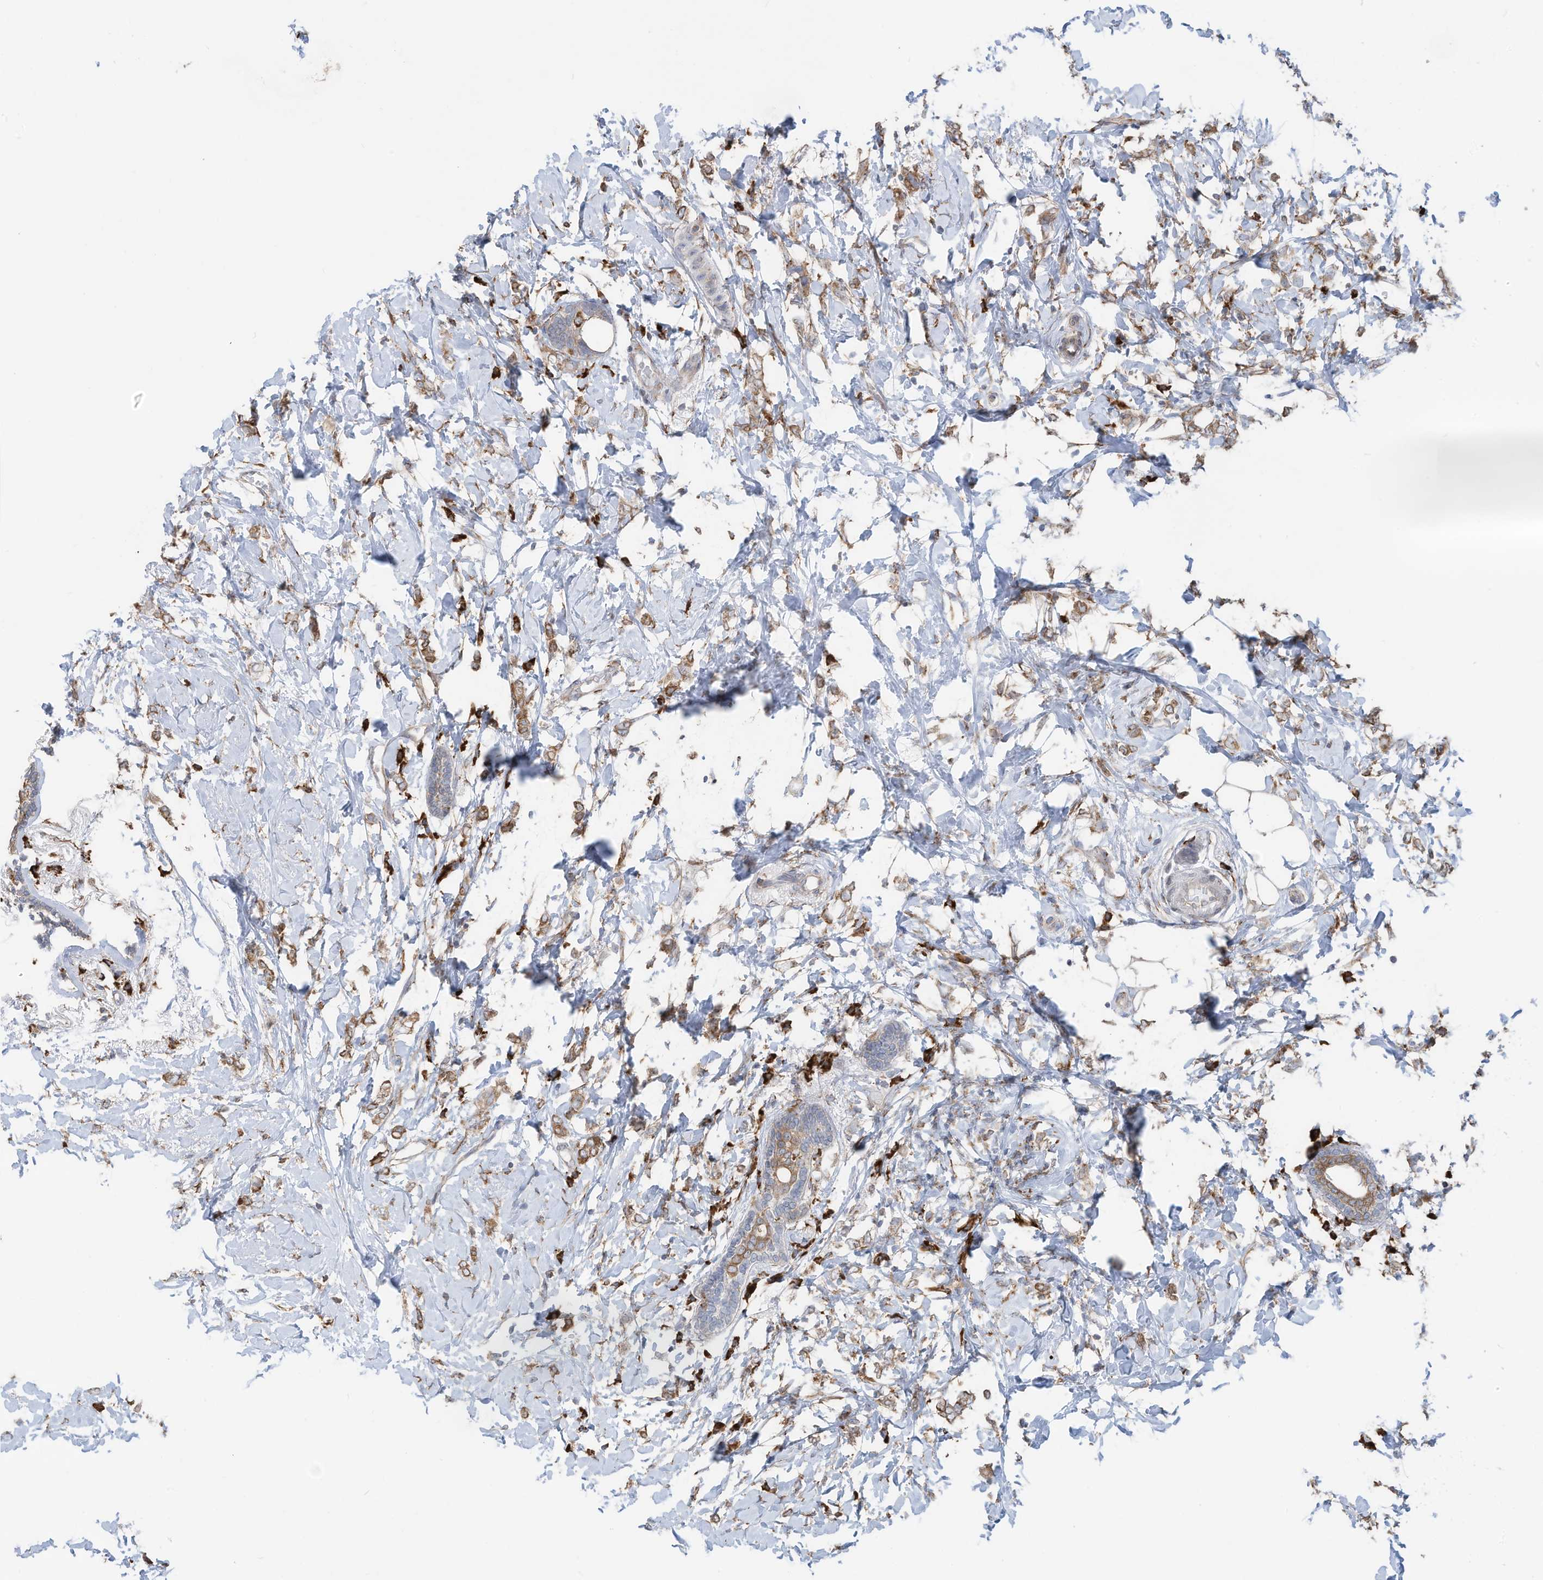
{"staining": {"intensity": "moderate", "quantity": ">75%", "location": "cytoplasmic/membranous"}, "tissue": "breast cancer", "cell_type": "Tumor cells", "image_type": "cancer", "snomed": [{"axis": "morphology", "description": "Normal tissue, NOS"}, {"axis": "morphology", "description": "Lobular carcinoma"}, {"axis": "topography", "description": "Breast"}], "caption": "Protein staining of lobular carcinoma (breast) tissue reveals moderate cytoplasmic/membranous expression in approximately >75% of tumor cells. (IHC, brightfield microscopy, high magnification).", "gene": "ZNF354C", "patient": {"sex": "female", "age": 47}}